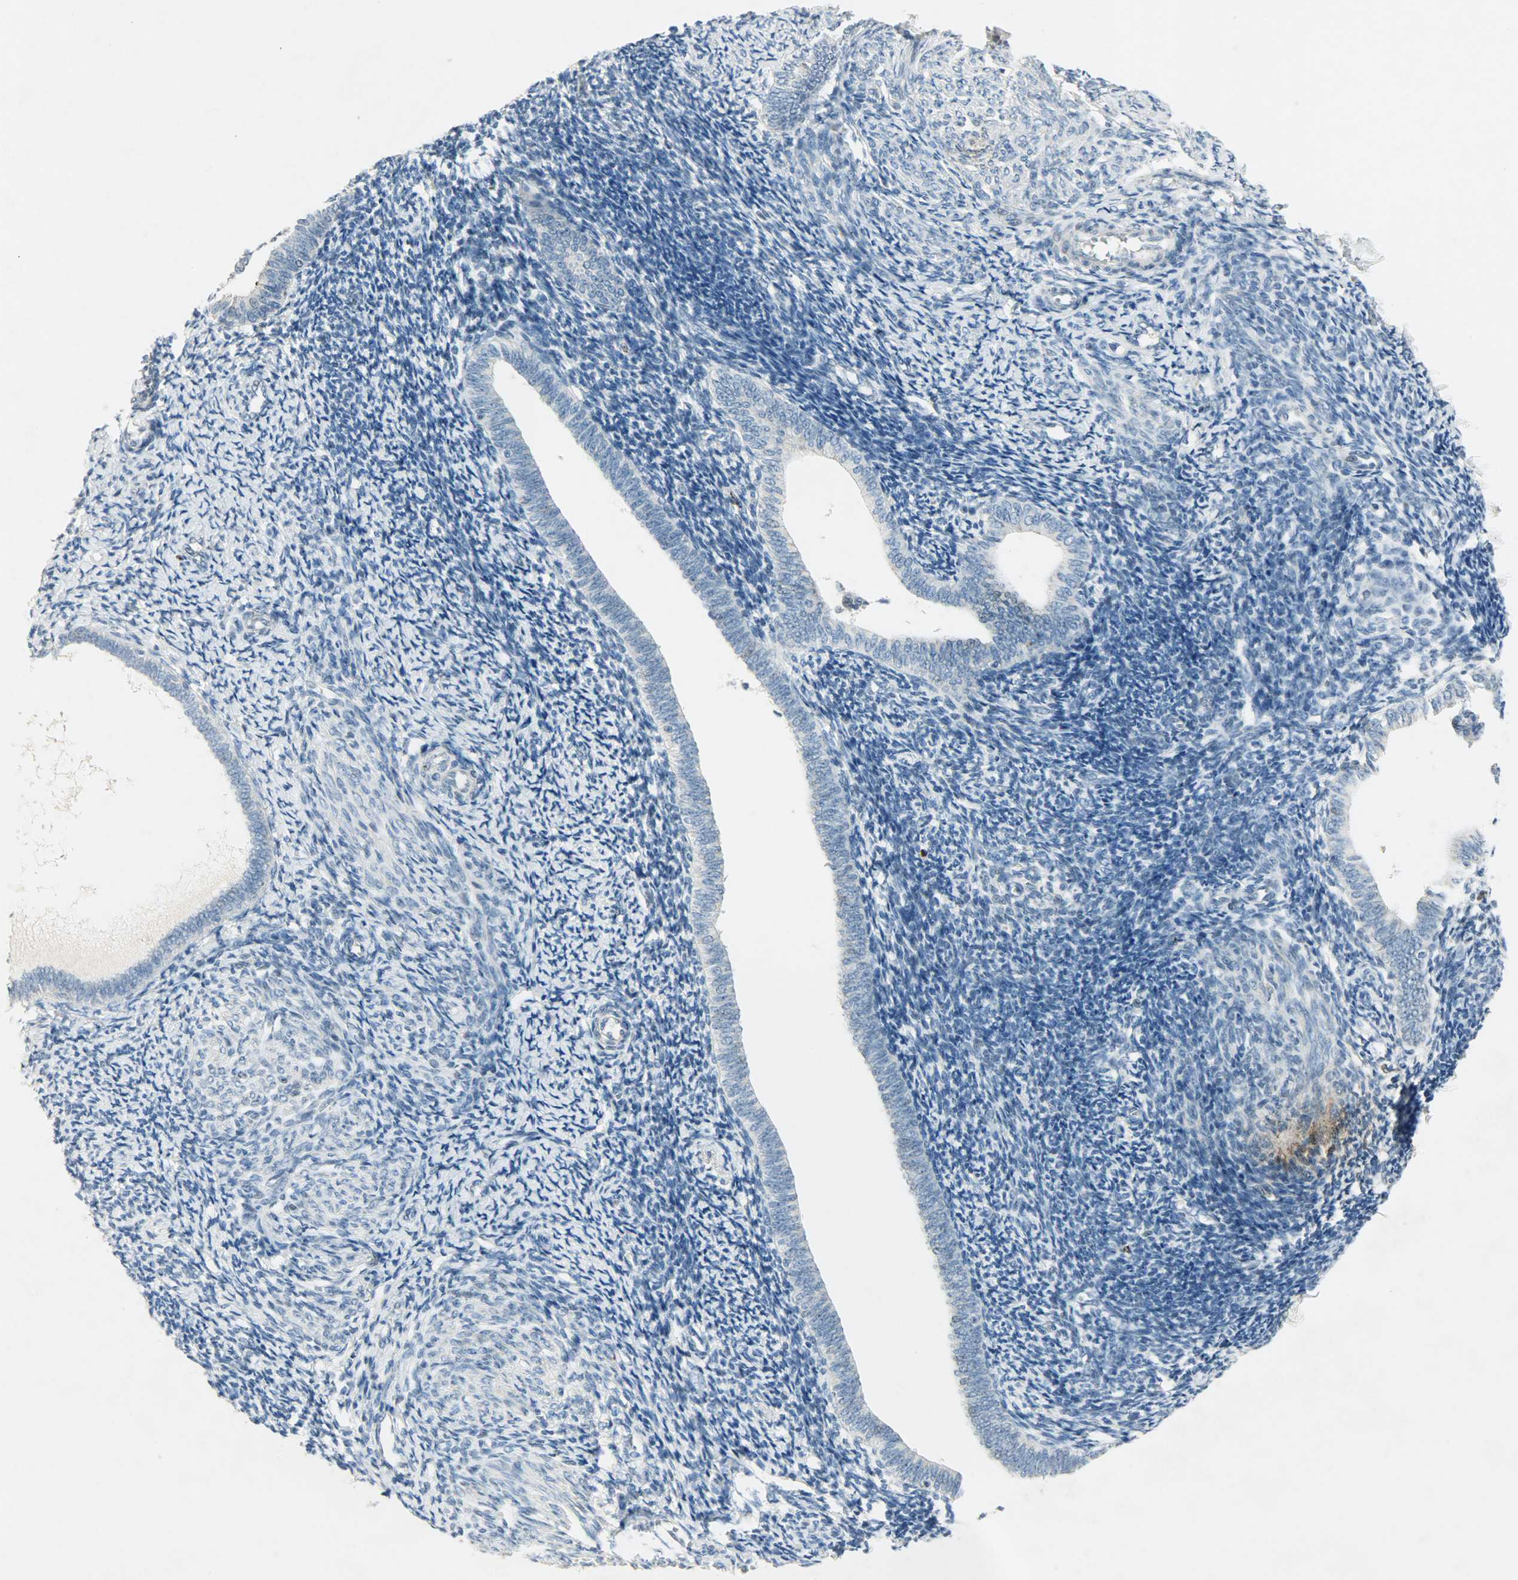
{"staining": {"intensity": "moderate", "quantity": "<25%", "location": "nuclear"}, "tissue": "endometrium", "cell_type": "Cells in endometrial stroma", "image_type": "normal", "snomed": [{"axis": "morphology", "description": "Normal tissue, NOS"}, {"axis": "topography", "description": "Endometrium"}], "caption": "Immunohistochemical staining of unremarkable endometrium reveals <25% levels of moderate nuclear protein positivity in approximately <25% of cells in endometrial stroma.", "gene": "AURKB", "patient": {"sex": "female", "age": 57}}